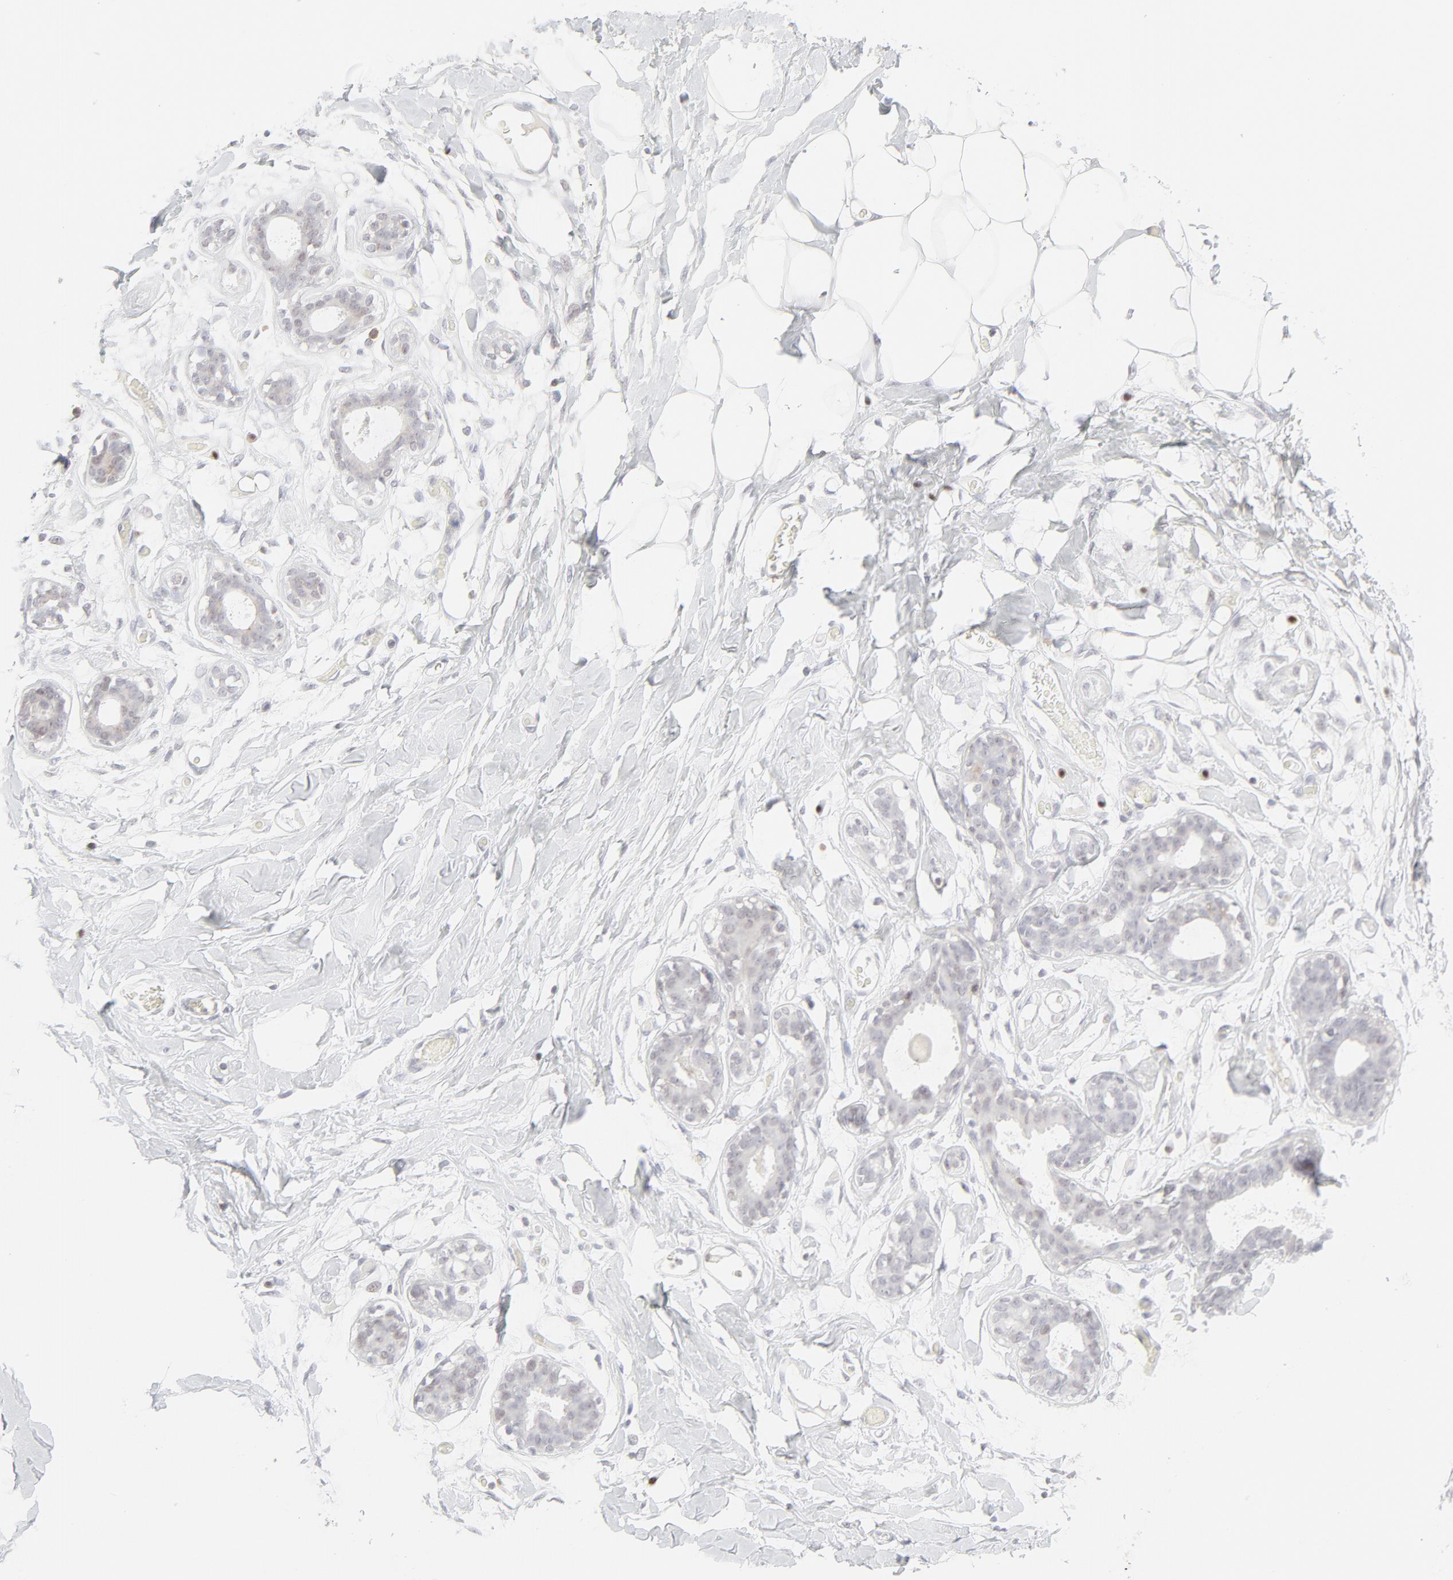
{"staining": {"intensity": "negative", "quantity": "none", "location": "none"}, "tissue": "breast", "cell_type": "Adipocytes", "image_type": "normal", "snomed": [{"axis": "morphology", "description": "Normal tissue, NOS"}, {"axis": "topography", "description": "Breast"}, {"axis": "topography", "description": "Adipose tissue"}], "caption": "A high-resolution histopathology image shows IHC staining of benign breast, which exhibits no significant expression in adipocytes. The staining is performed using DAB (3,3'-diaminobenzidine) brown chromogen with nuclei counter-stained in using hematoxylin.", "gene": "PRKCB", "patient": {"sex": "female", "age": 25}}